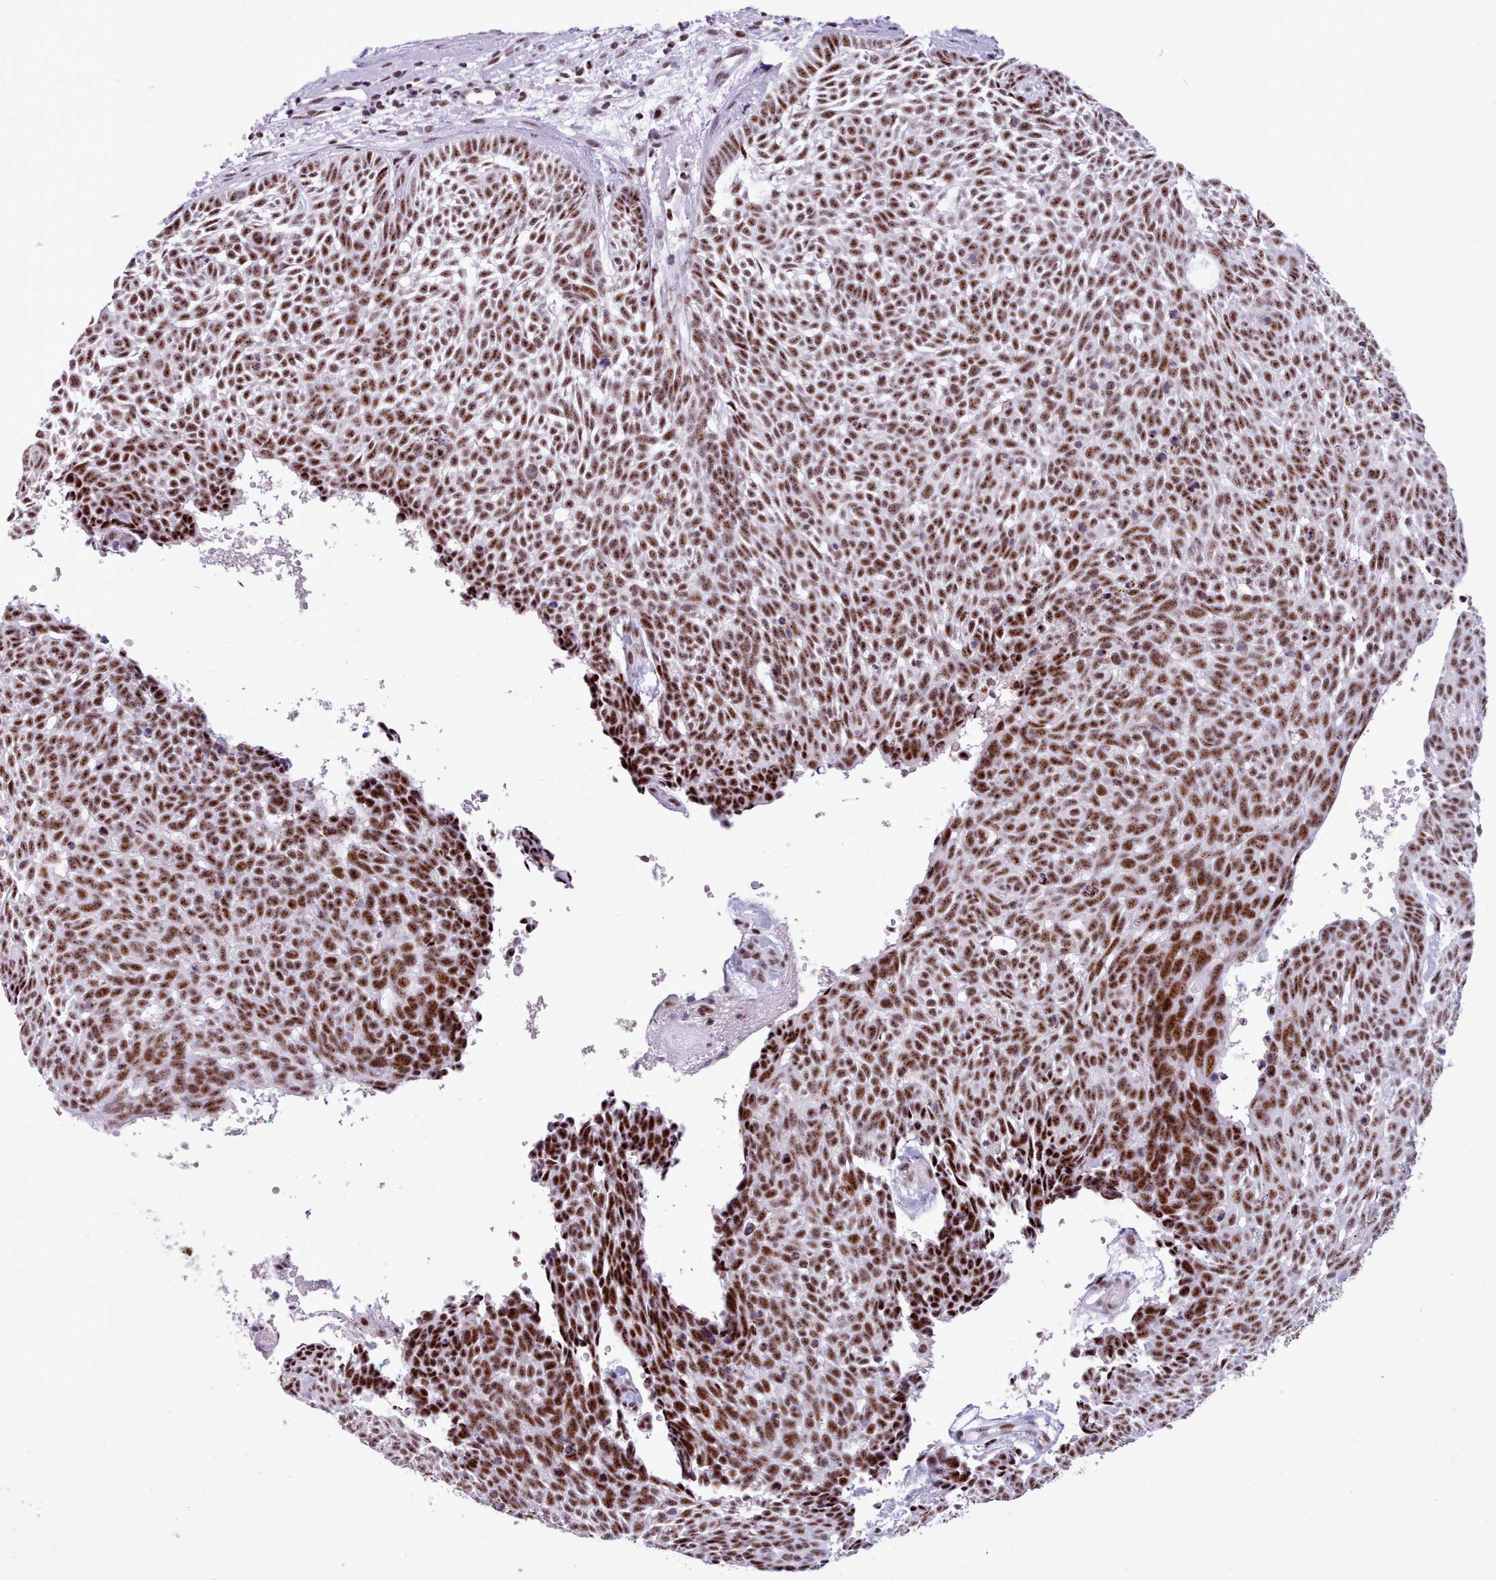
{"staining": {"intensity": "moderate", "quantity": ">75%", "location": "nuclear"}, "tissue": "skin cancer", "cell_type": "Tumor cells", "image_type": "cancer", "snomed": [{"axis": "morphology", "description": "Basal cell carcinoma"}, {"axis": "topography", "description": "Skin"}], "caption": "An image of human skin basal cell carcinoma stained for a protein displays moderate nuclear brown staining in tumor cells.", "gene": "TMEM35B", "patient": {"sex": "male", "age": 61}}